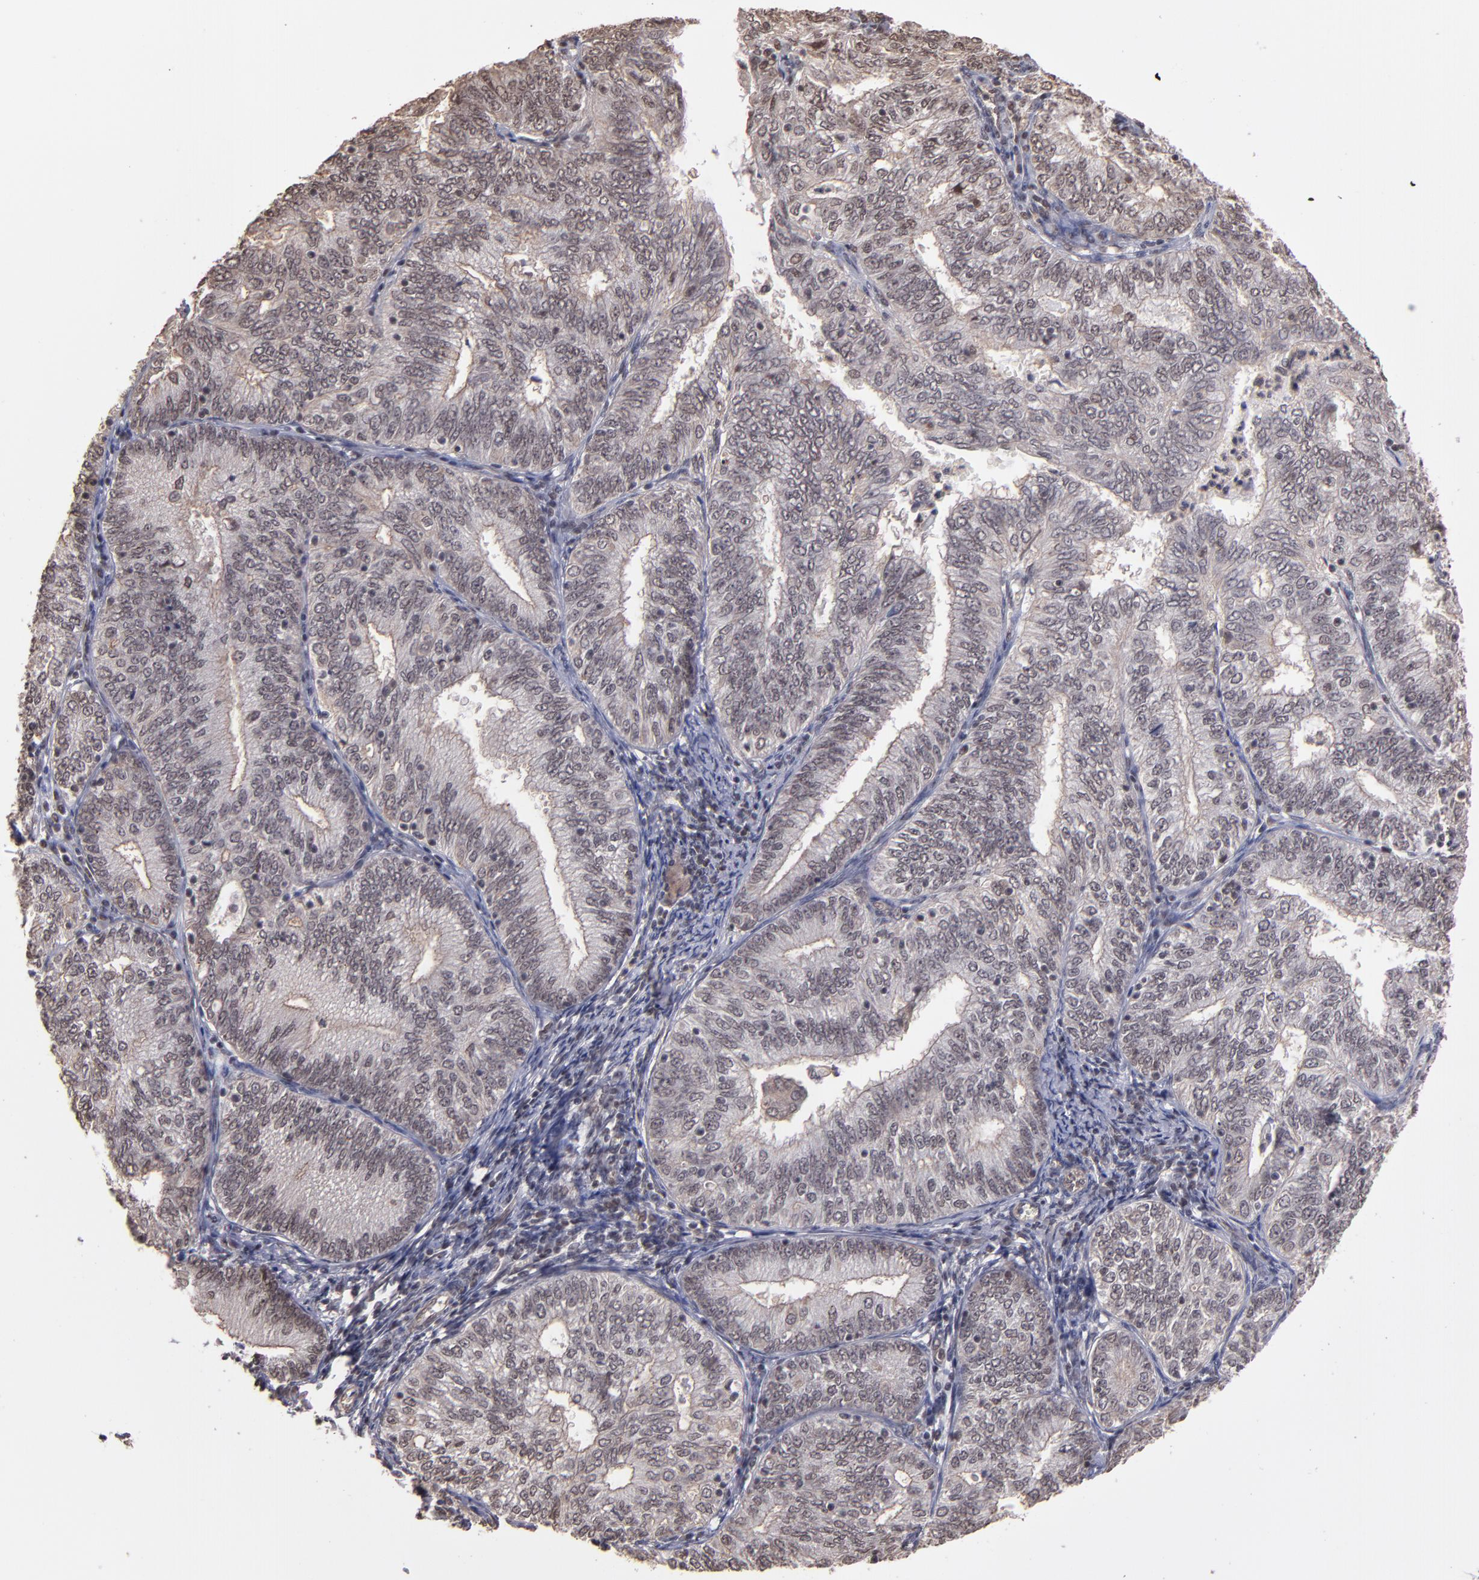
{"staining": {"intensity": "weak", "quantity": "<25%", "location": "nuclear"}, "tissue": "endometrial cancer", "cell_type": "Tumor cells", "image_type": "cancer", "snomed": [{"axis": "morphology", "description": "Adenocarcinoma, NOS"}, {"axis": "topography", "description": "Endometrium"}], "caption": "Immunohistochemical staining of human endometrial adenocarcinoma reveals no significant staining in tumor cells. Brightfield microscopy of immunohistochemistry (IHC) stained with DAB (3,3'-diaminobenzidine) (brown) and hematoxylin (blue), captured at high magnification.", "gene": "TERF2", "patient": {"sex": "female", "age": 69}}